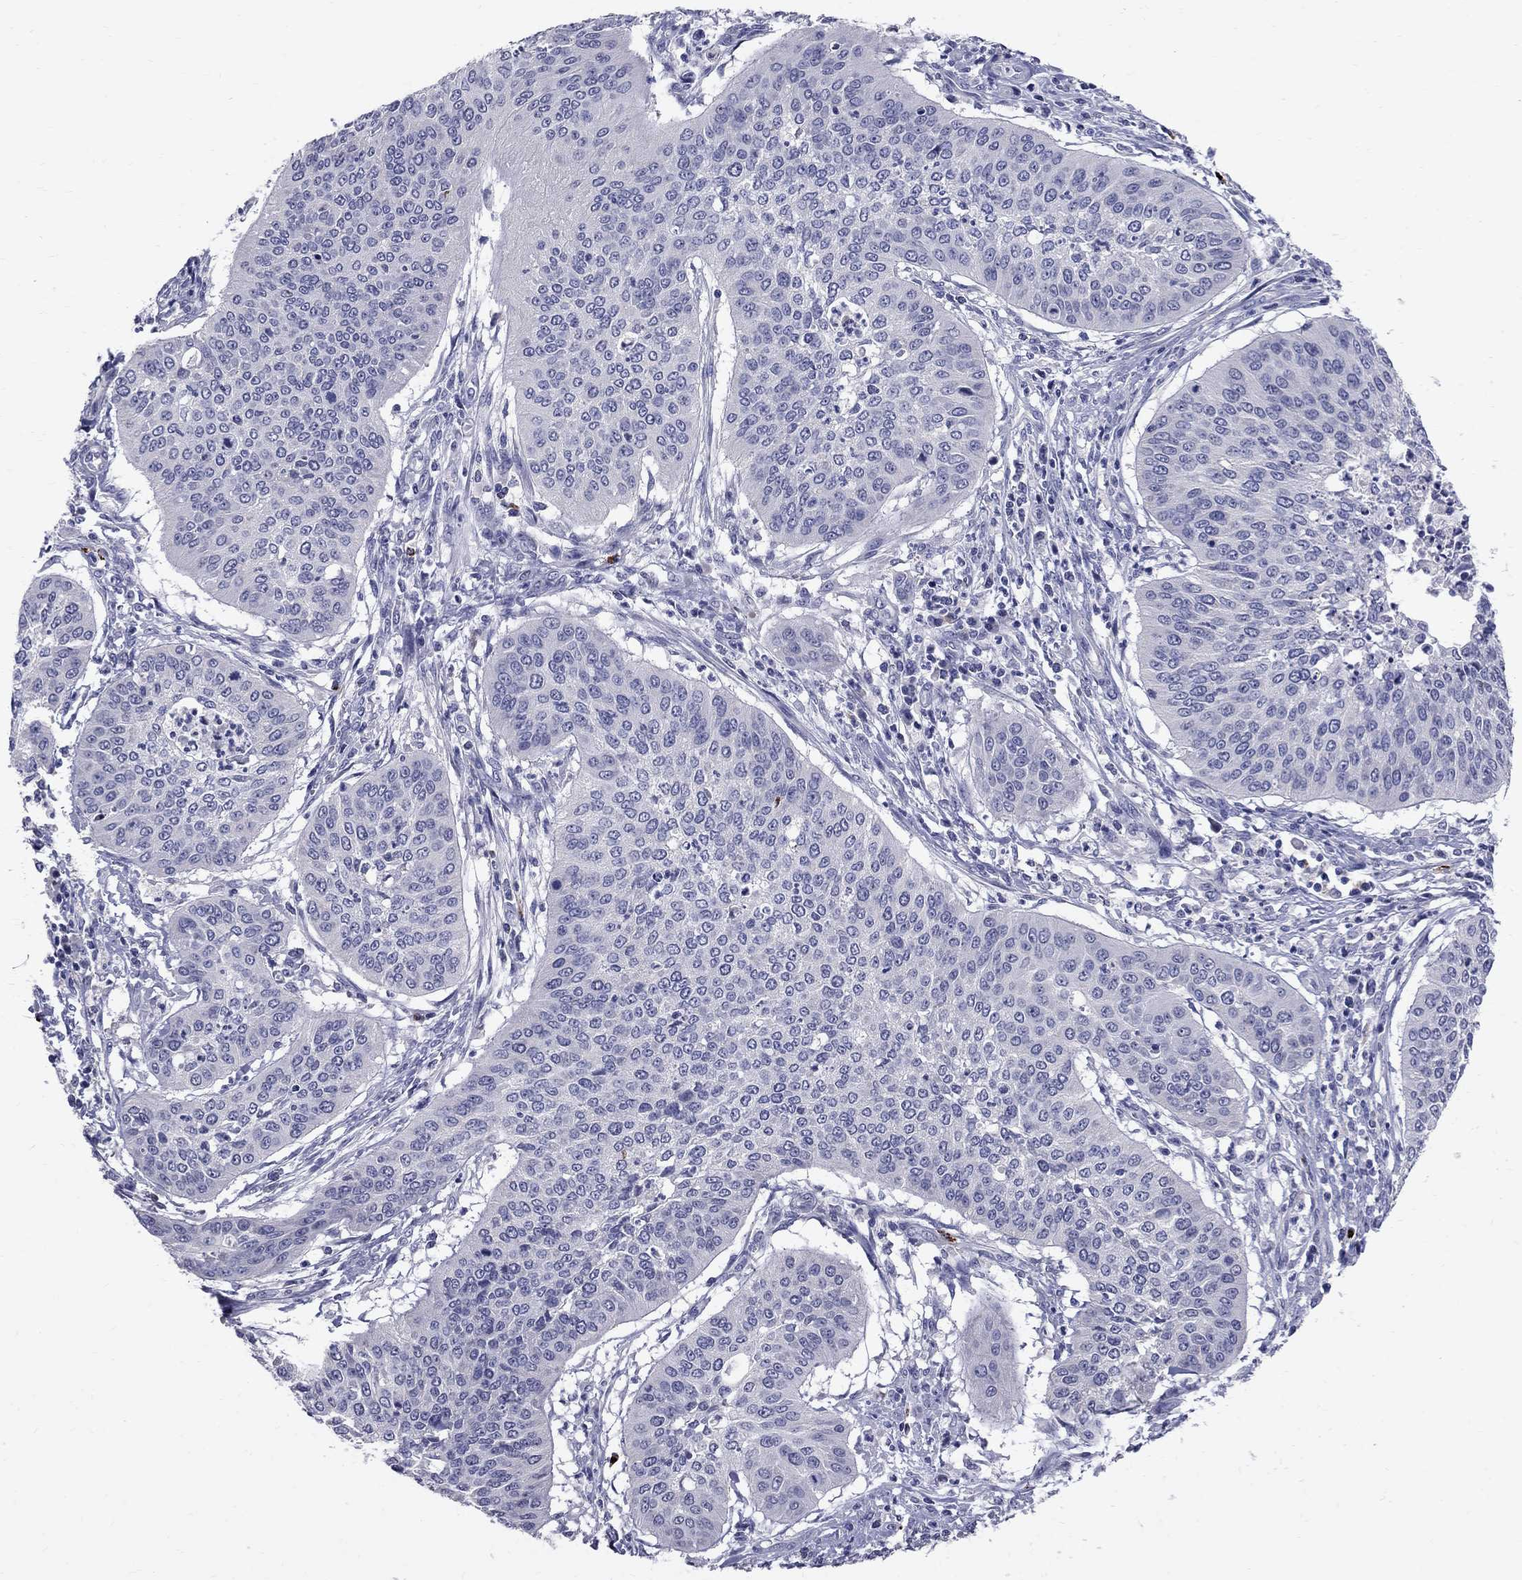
{"staining": {"intensity": "negative", "quantity": "none", "location": "none"}, "tissue": "cervical cancer", "cell_type": "Tumor cells", "image_type": "cancer", "snomed": [{"axis": "morphology", "description": "Normal tissue, NOS"}, {"axis": "morphology", "description": "Squamous cell carcinoma, NOS"}, {"axis": "topography", "description": "Cervix"}], "caption": "The image reveals no staining of tumor cells in squamous cell carcinoma (cervical). Nuclei are stained in blue.", "gene": "TP53TG5", "patient": {"sex": "female", "age": 39}}